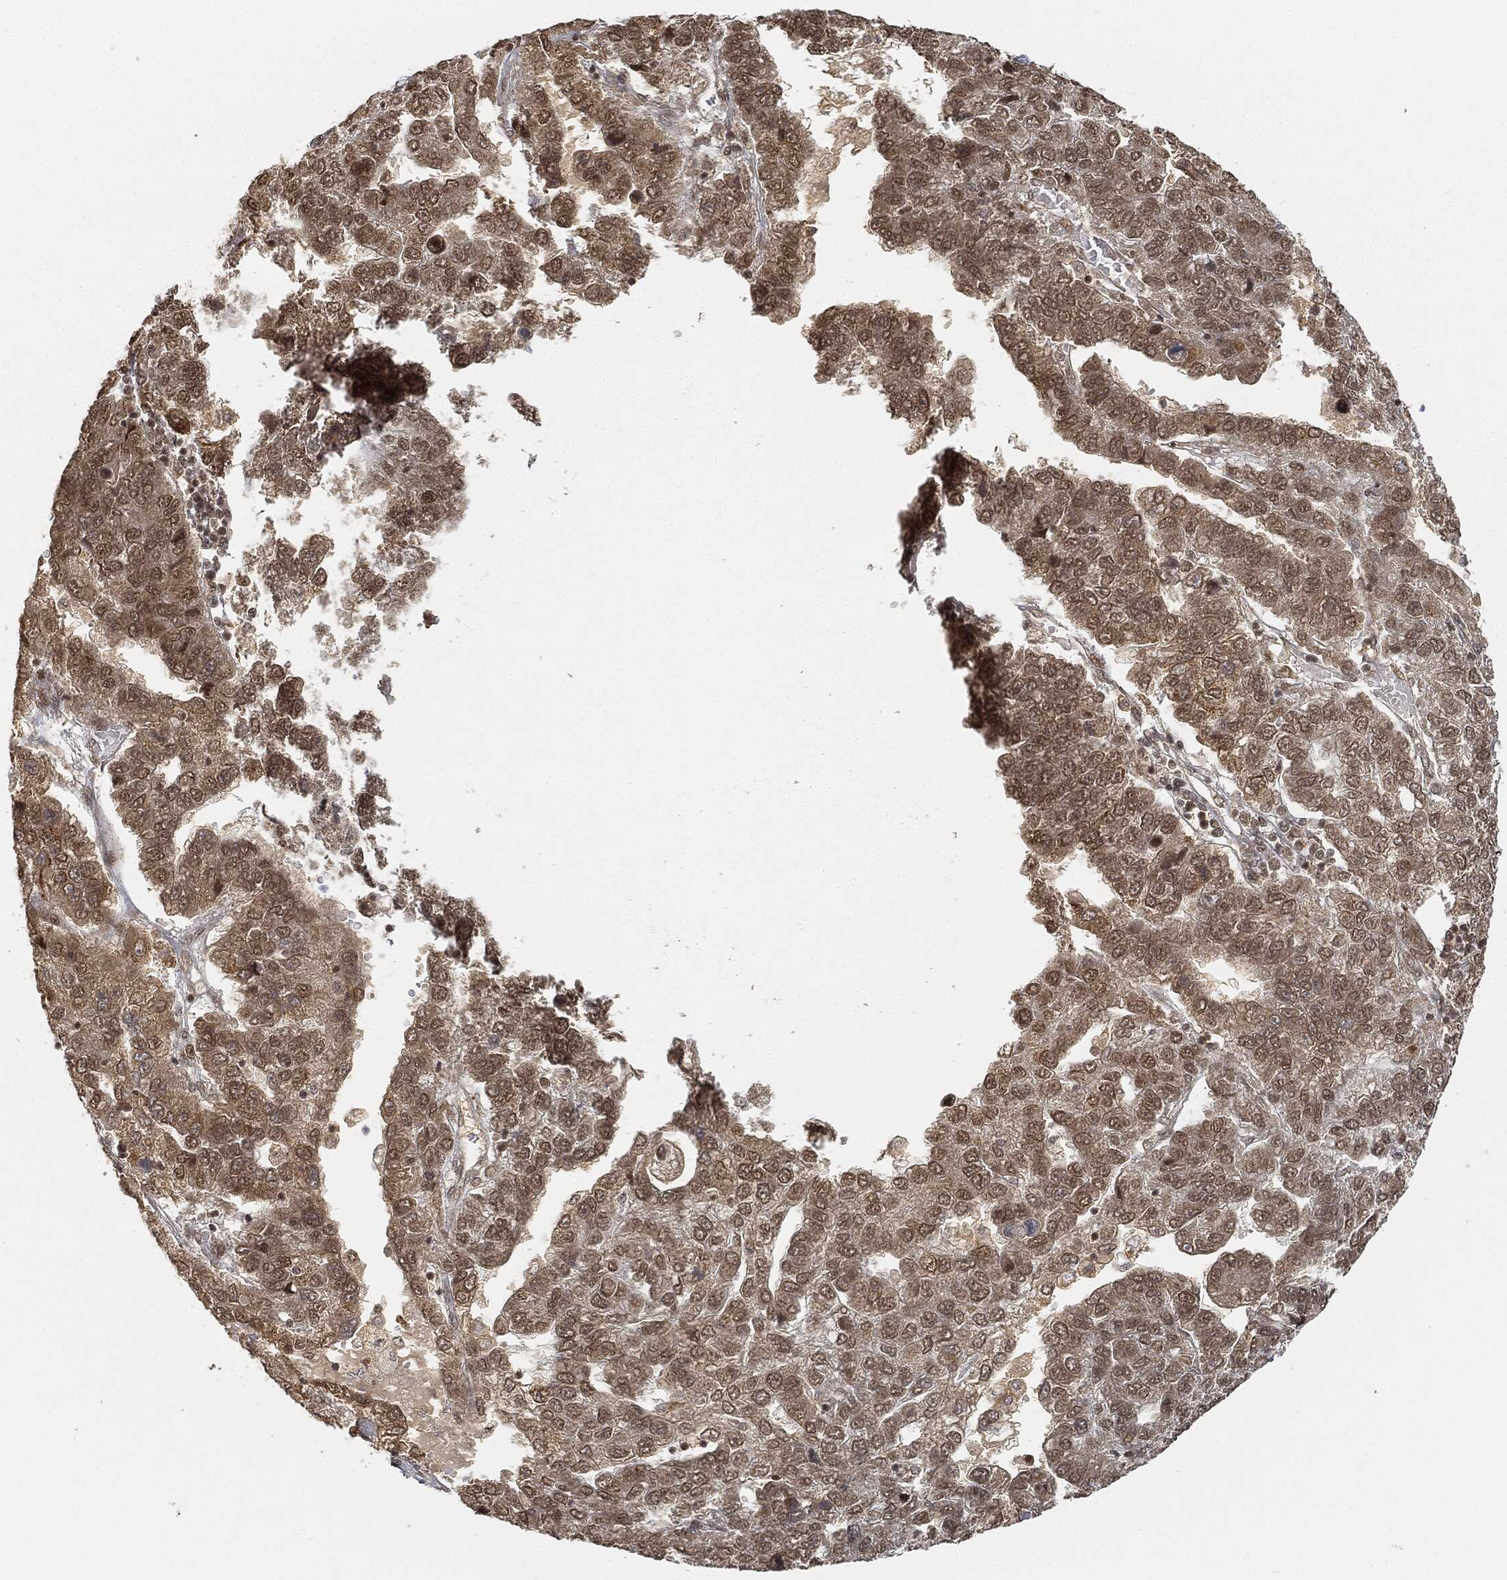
{"staining": {"intensity": "weak", "quantity": "25%-75%", "location": "cytoplasmic/membranous,nuclear"}, "tissue": "pancreatic cancer", "cell_type": "Tumor cells", "image_type": "cancer", "snomed": [{"axis": "morphology", "description": "Adenocarcinoma, NOS"}, {"axis": "topography", "description": "Pancreas"}], "caption": "The micrograph exhibits immunohistochemical staining of pancreatic cancer (adenocarcinoma). There is weak cytoplasmic/membranous and nuclear positivity is identified in approximately 25%-75% of tumor cells.", "gene": "CIB1", "patient": {"sex": "female", "age": 61}}